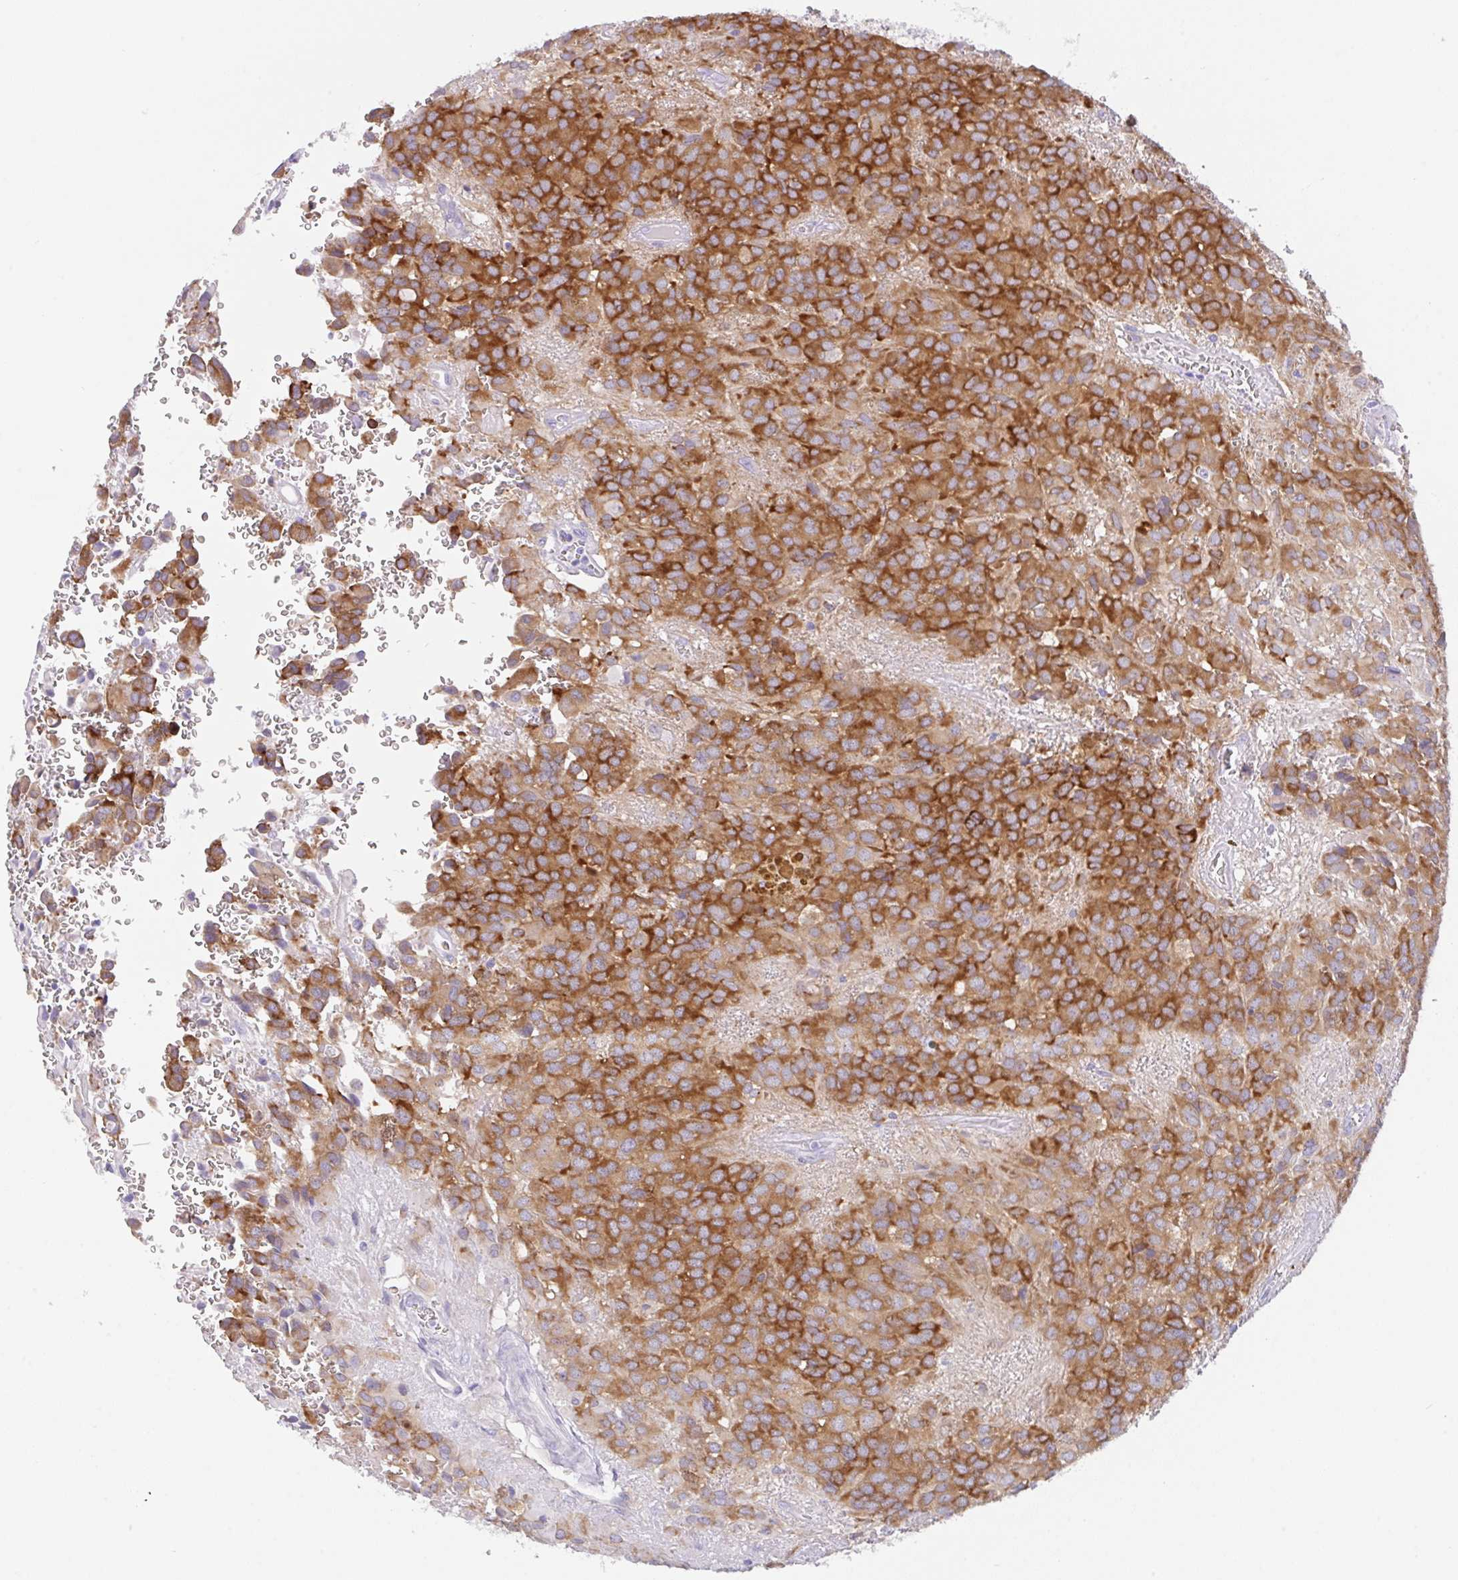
{"staining": {"intensity": "strong", "quantity": ">75%", "location": "cytoplasmic/membranous"}, "tissue": "glioma", "cell_type": "Tumor cells", "image_type": "cancer", "snomed": [{"axis": "morphology", "description": "Glioma, malignant, Low grade"}, {"axis": "topography", "description": "Brain"}], "caption": "A histopathology image of human malignant low-grade glioma stained for a protein demonstrates strong cytoplasmic/membranous brown staining in tumor cells.", "gene": "TRAF4", "patient": {"sex": "male", "age": 56}}